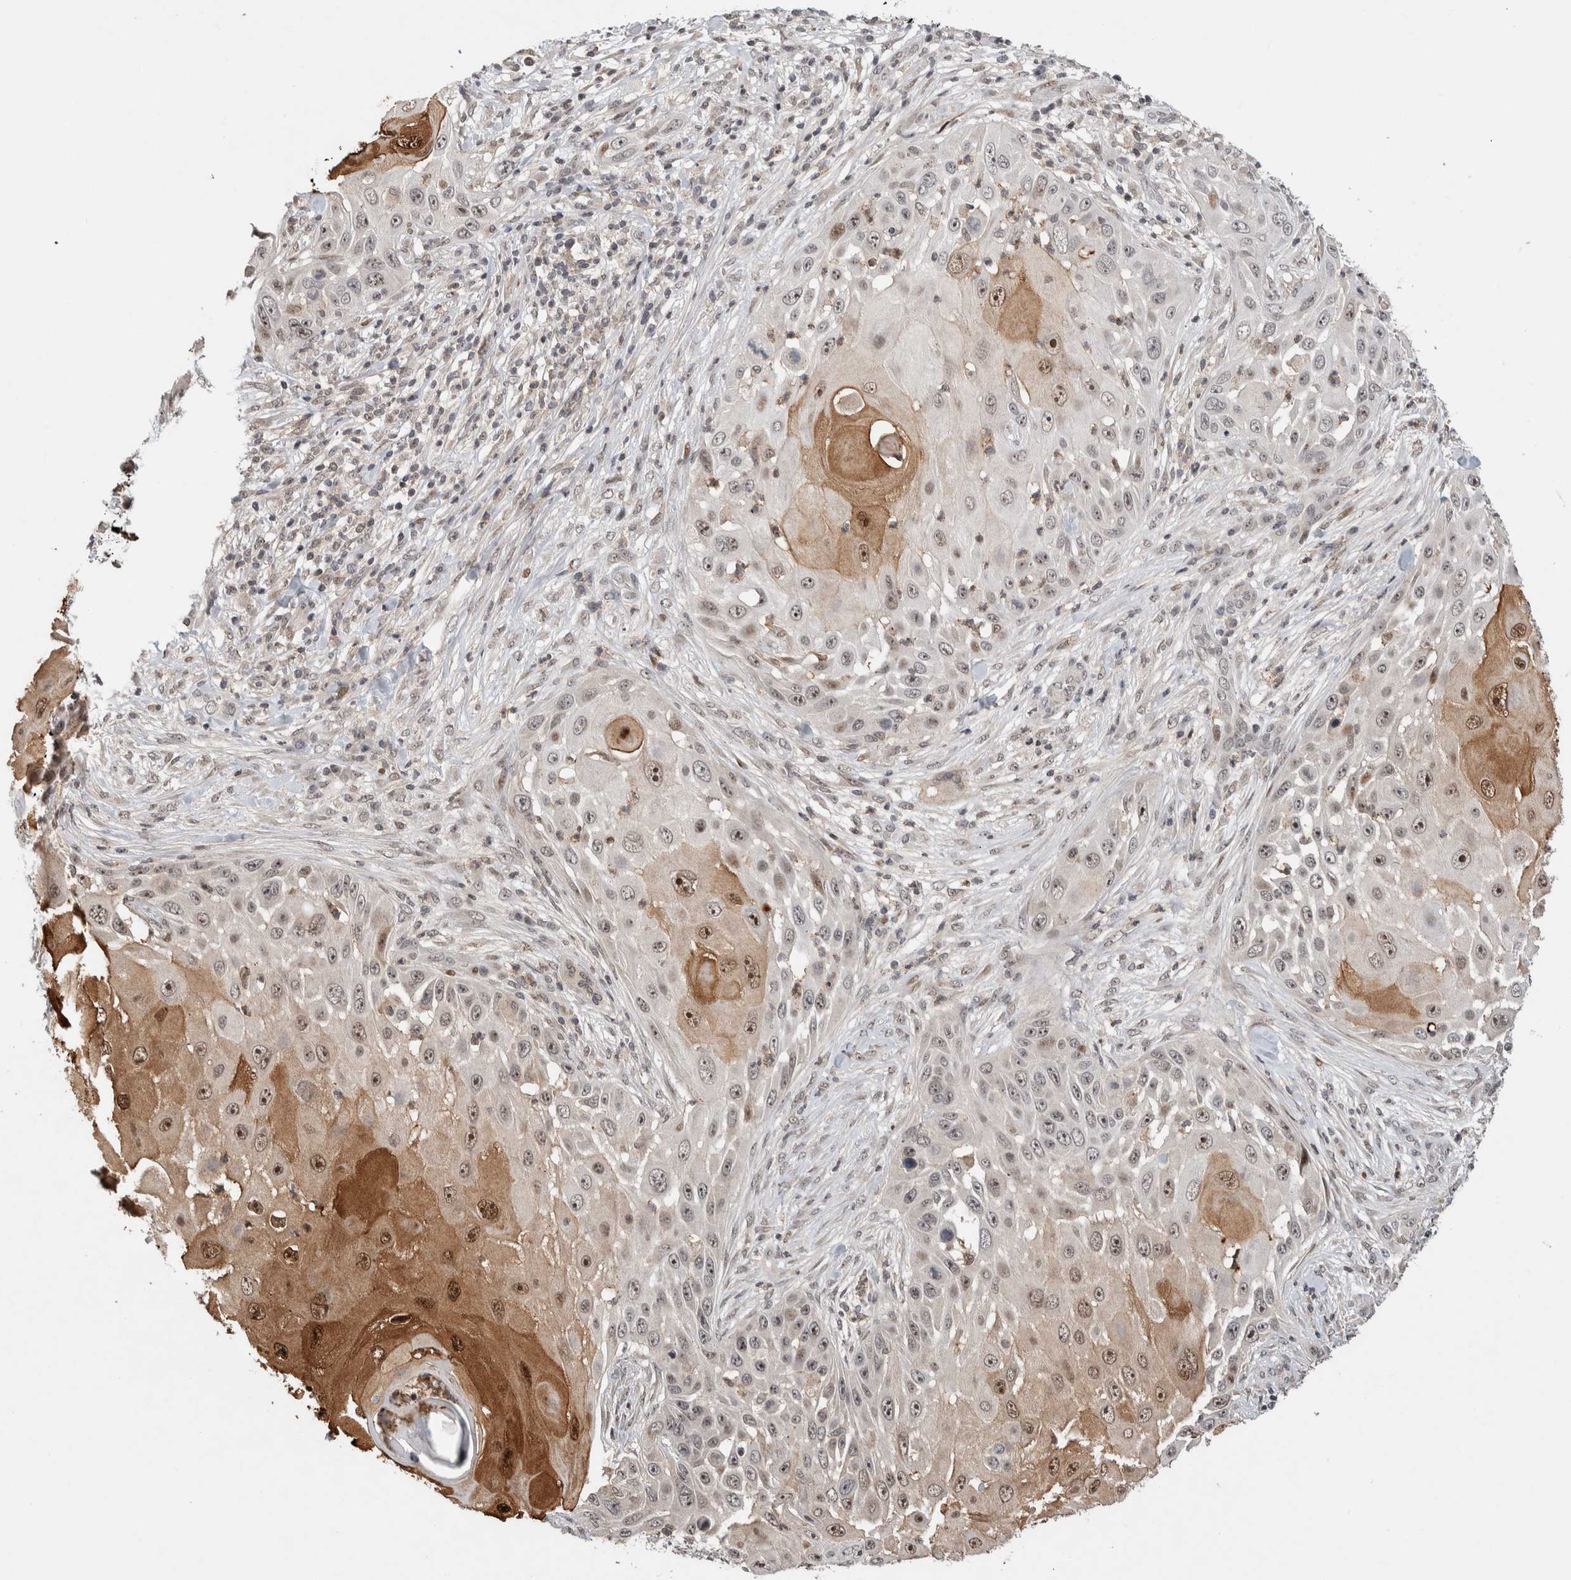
{"staining": {"intensity": "moderate", "quantity": "25%-75%", "location": "nuclear"}, "tissue": "skin cancer", "cell_type": "Tumor cells", "image_type": "cancer", "snomed": [{"axis": "morphology", "description": "Squamous cell carcinoma, NOS"}, {"axis": "topography", "description": "Skin"}], "caption": "This image displays immunohistochemistry staining of human skin cancer, with medium moderate nuclear staining in approximately 25%-75% of tumor cells.", "gene": "ZNF521", "patient": {"sex": "female", "age": 44}}